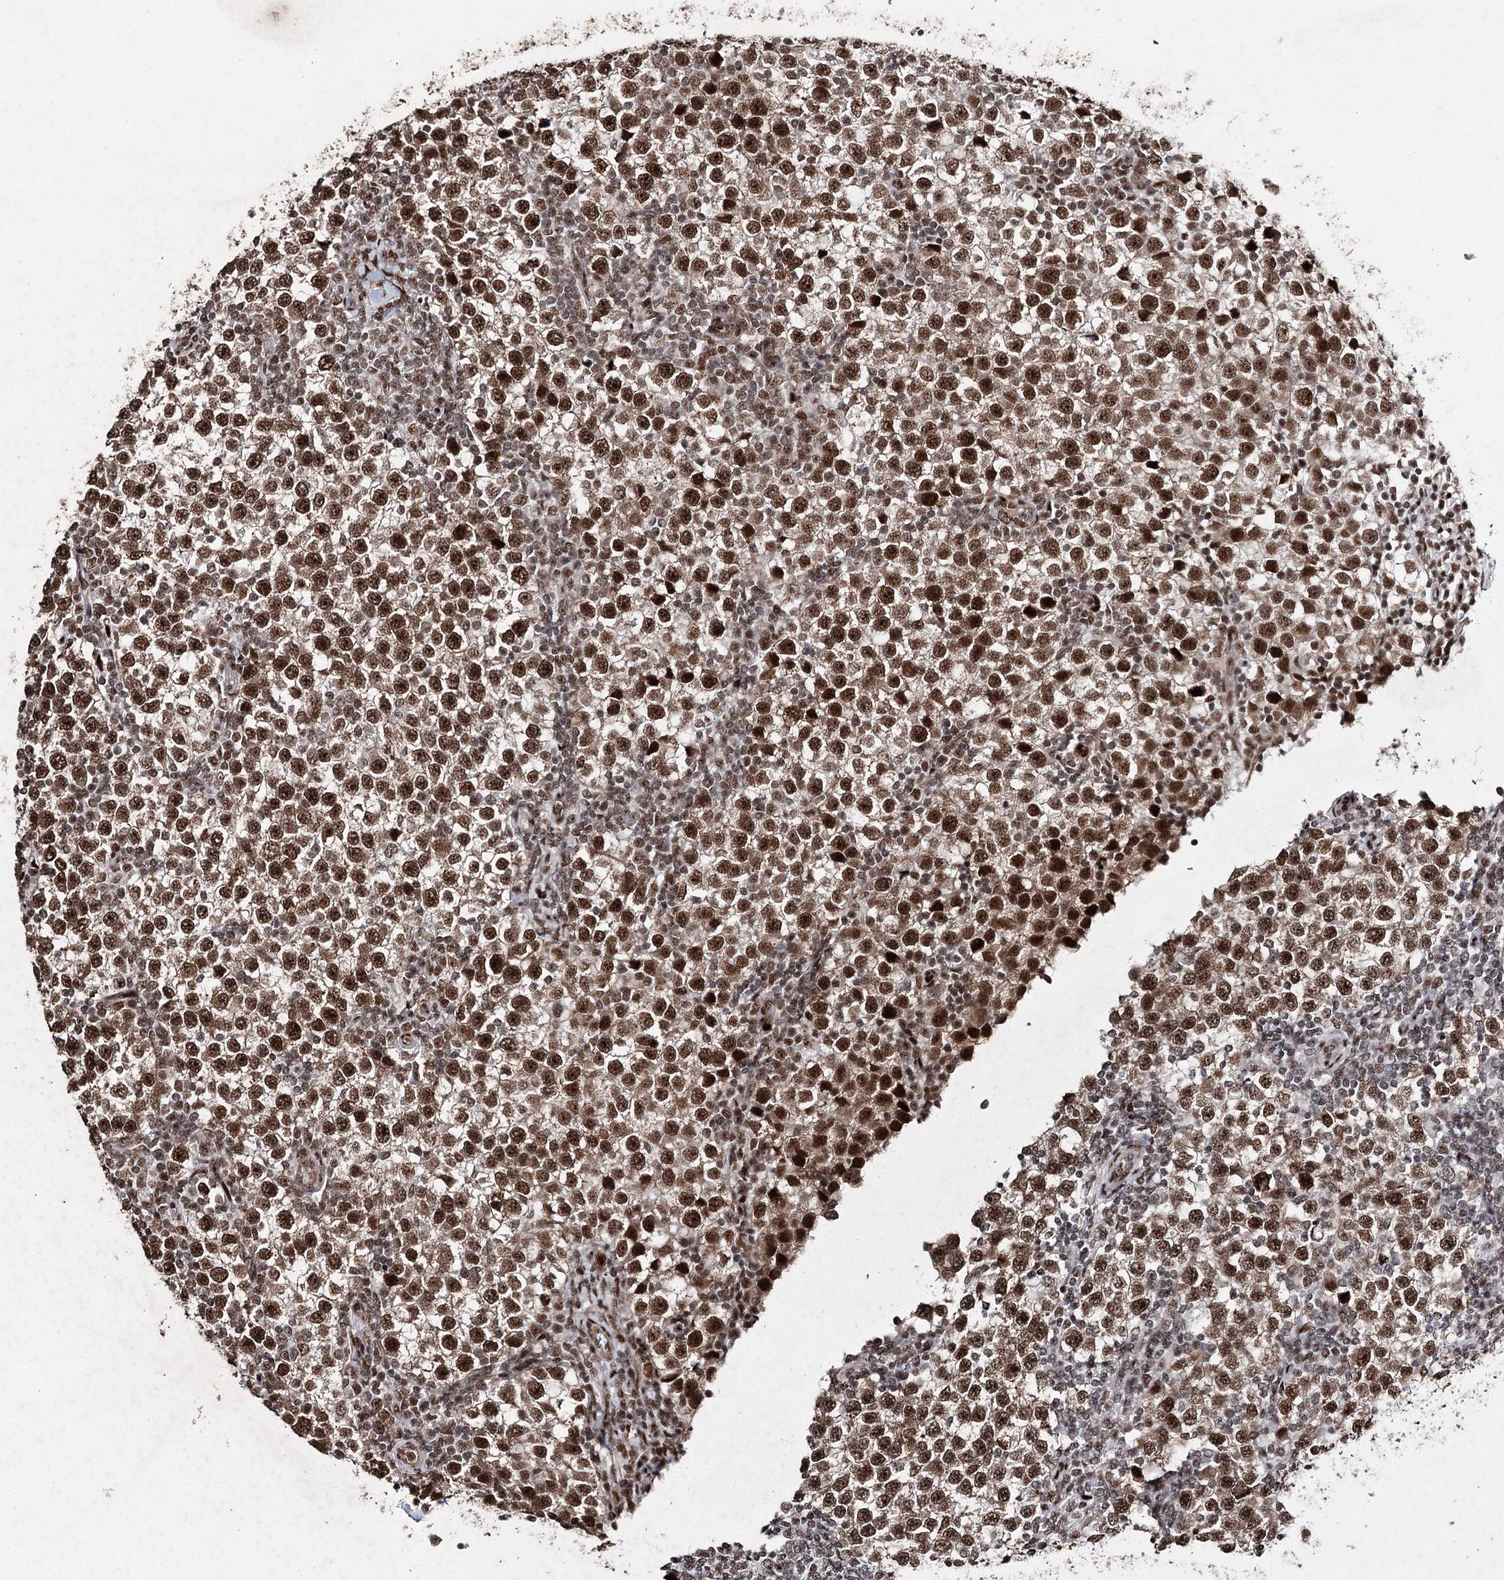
{"staining": {"intensity": "strong", "quantity": ">75%", "location": "nuclear"}, "tissue": "testis cancer", "cell_type": "Tumor cells", "image_type": "cancer", "snomed": [{"axis": "morphology", "description": "Seminoma, NOS"}, {"axis": "topography", "description": "Testis"}], "caption": "IHC of human seminoma (testis) displays high levels of strong nuclear staining in about >75% of tumor cells.", "gene": "PDCD4", "patient": {"sex": "male", "age": 65}}